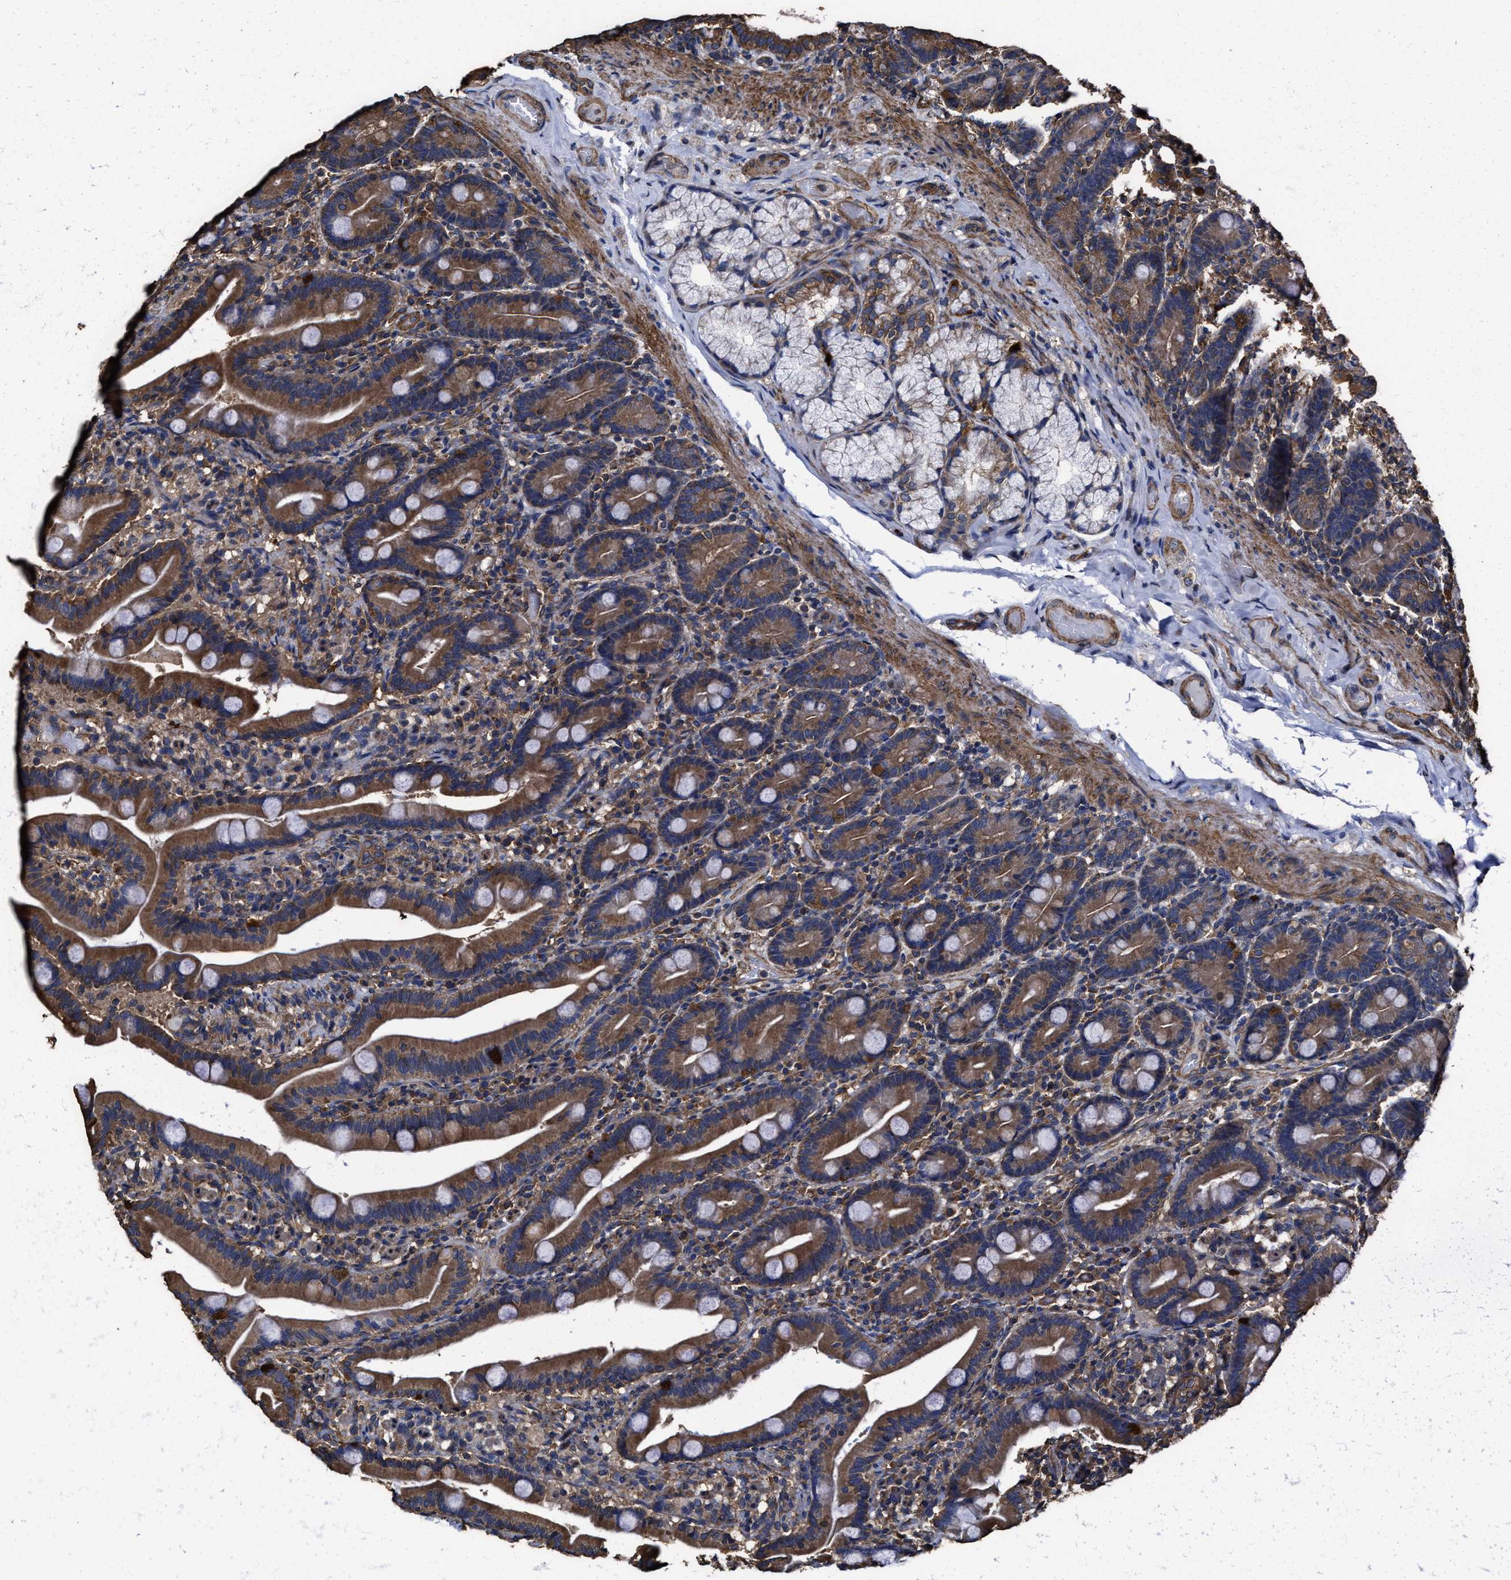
{"staining": {"intensity": "moderate", "quantity": ">75%", "location": "cytoplasmic/membranous"}, "tissue": "duodenum", "cell_type": "Glandular cells", "image_type": "normal", "snomed": [{"axis": "morphology", "description": "Normal tissue, NOS"}, {"axis": "topography", "description": "Duodenum"}], "caption": "A medium amount of moderate cytoplasmic/membranous positivity is appreciated in about >75% of glandular cells in normal duodenum.", "gene": "SFXN4", "patient": {"sex": "male", "age": 54}}